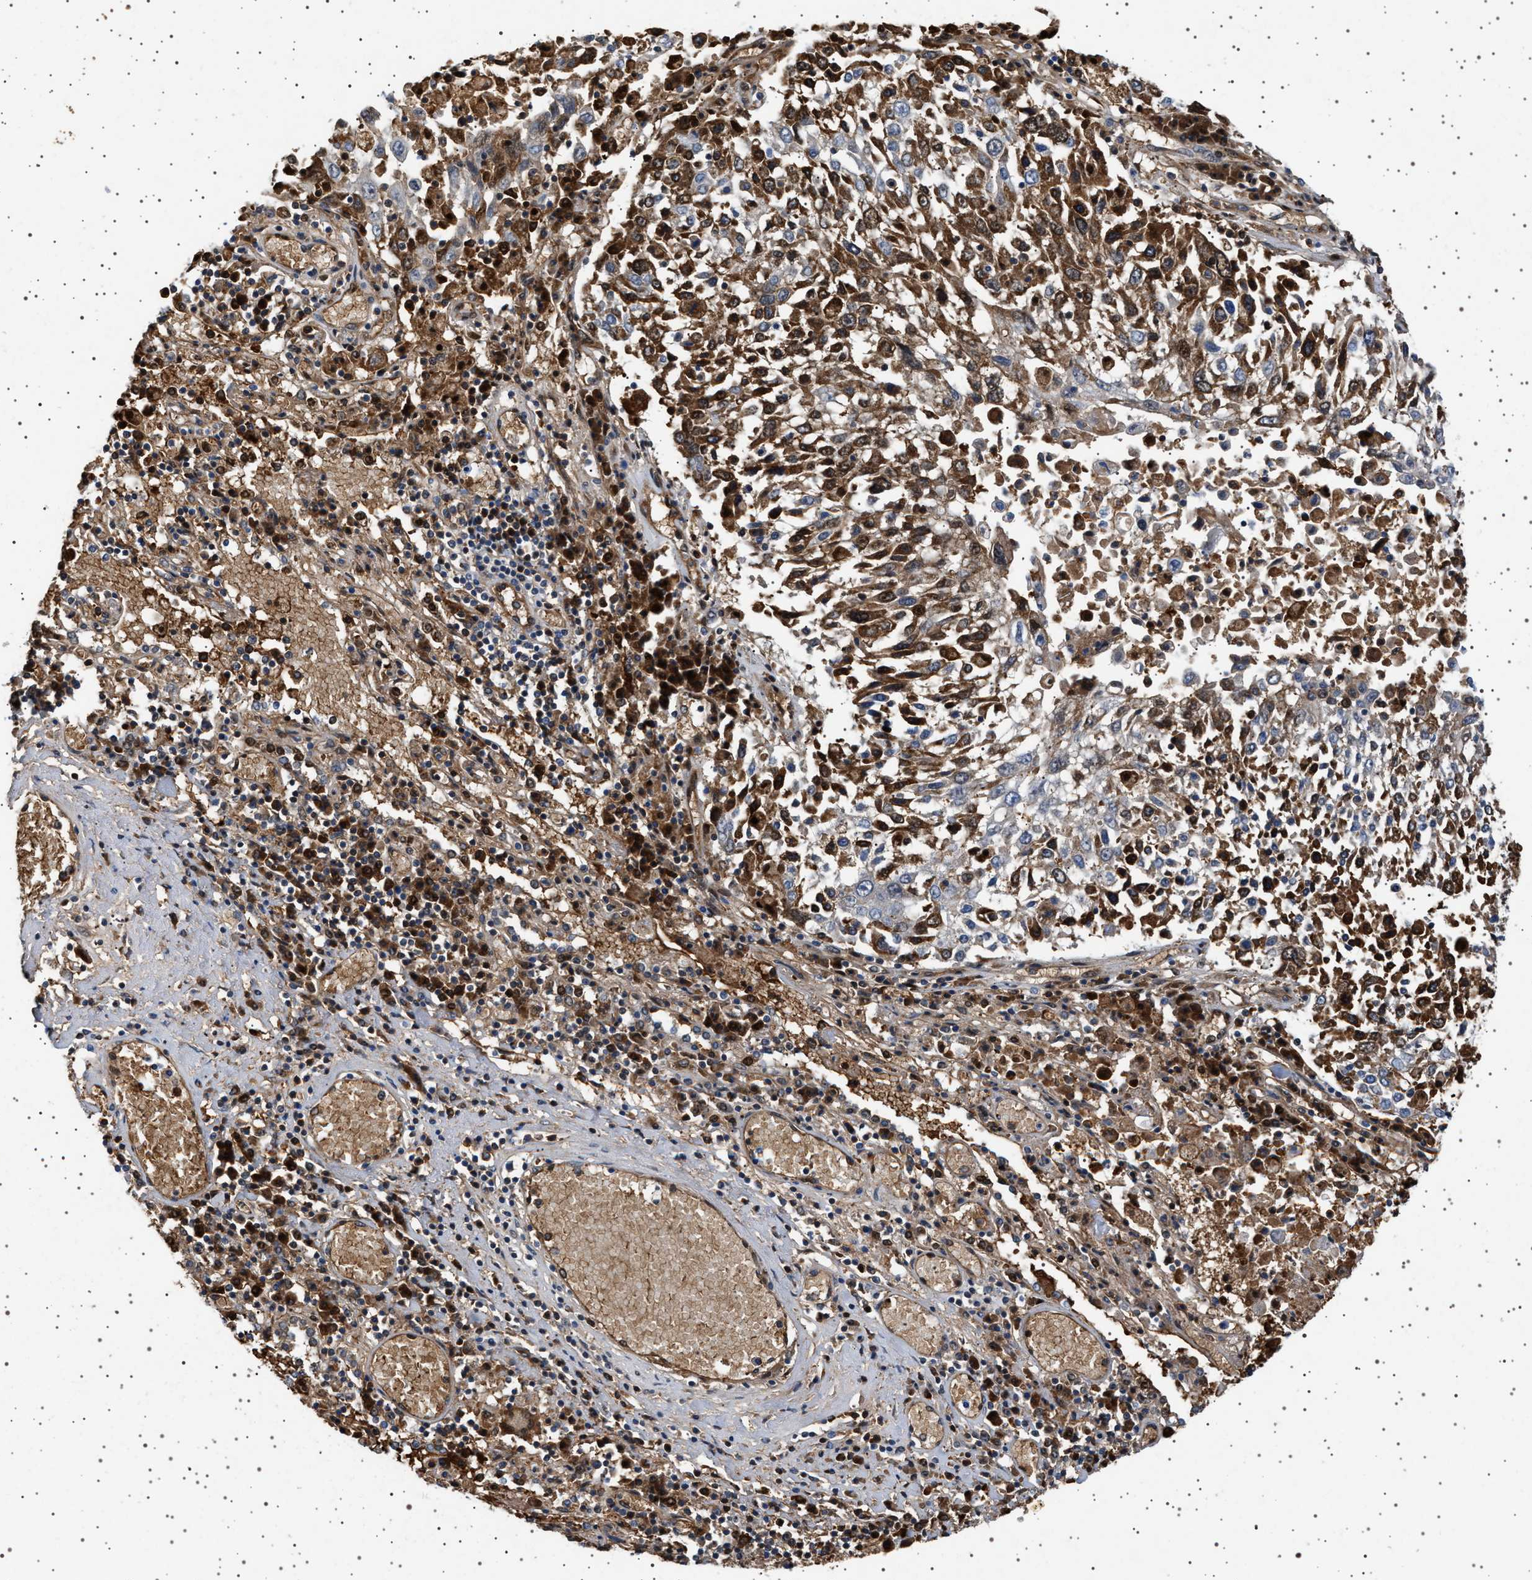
{"staining": {"intensity": "moderate", "quantity": "25%-75%", "location": "cytoplasmic/membranous"}, "tissue": "lung cancer", "cell_type": "Tumor cells", "image_type": "cancer", "snomed": [{"axis": "morphology", "description": "Squamous cell carcinoma, NOS"}, {"axis": "topography", "description": "Lung"}], "caption": "A brown stain highlights moderate cytoplasmic/membranous staining of a protein in lung cancer (squamous cell carcinoma) tumor cells.", "gene": "FICD", "patient": {"sex": "male", "age": 65}}